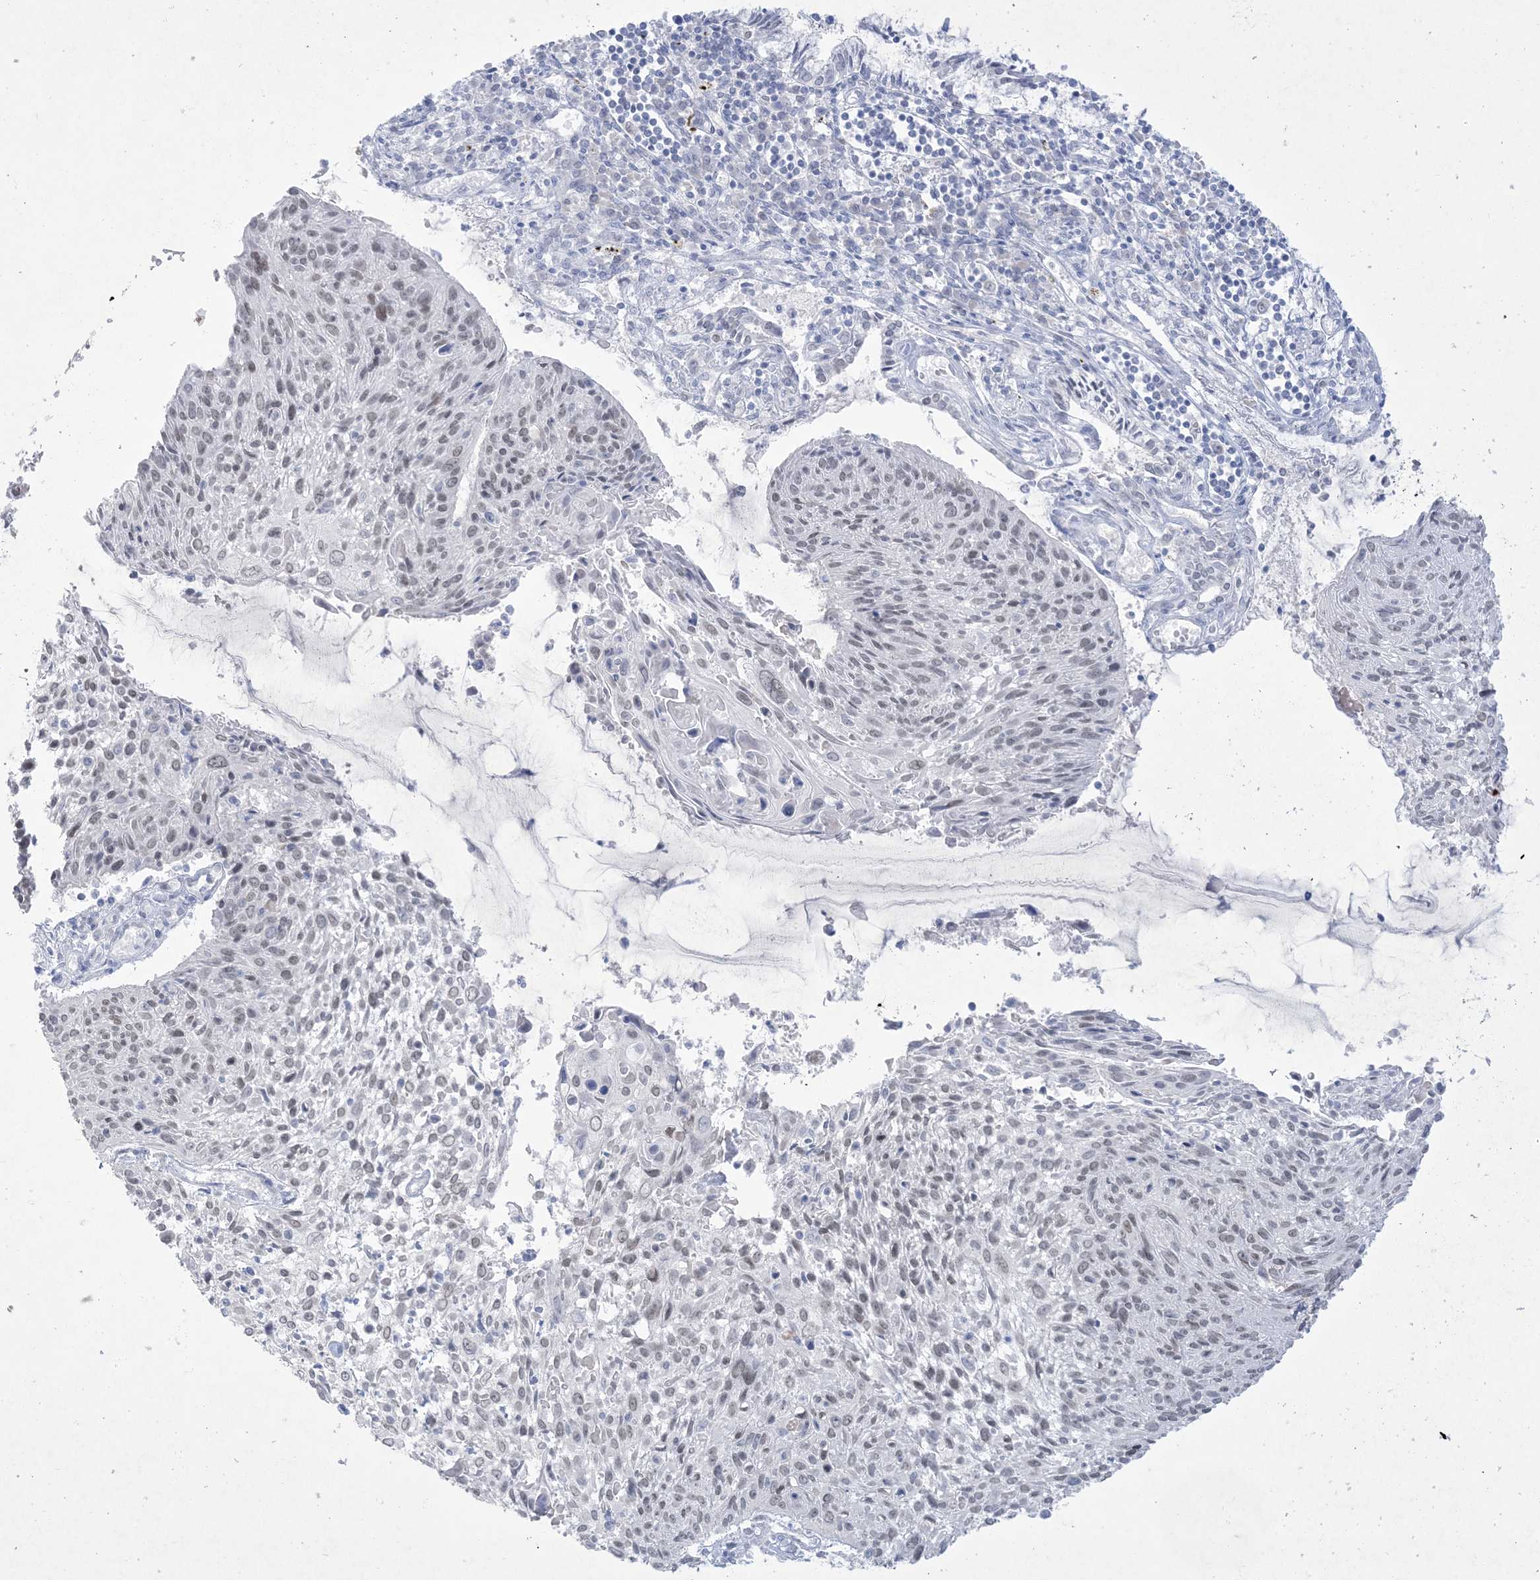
{"staining": {"intensity": "weak", "quantity": "<25%", "location": "nuclear"}, "tissue": "cervical cancer", "cell_type": "Tumor cells", "image_type": "cancer", "snomed": [{"axis": "morphology", "description": "Squamous cell carcinoma, NOS"}, {"axis": "topography", "description": "Cervix"}], "caption": "Immunohistochemistry (IHC) photomicrograph of cervical cancer stained for a protein (brown), which reveals no staining in tumor cells.", "gene": "HOMEZ", "patient": {"sex": "female", "age": 51}}